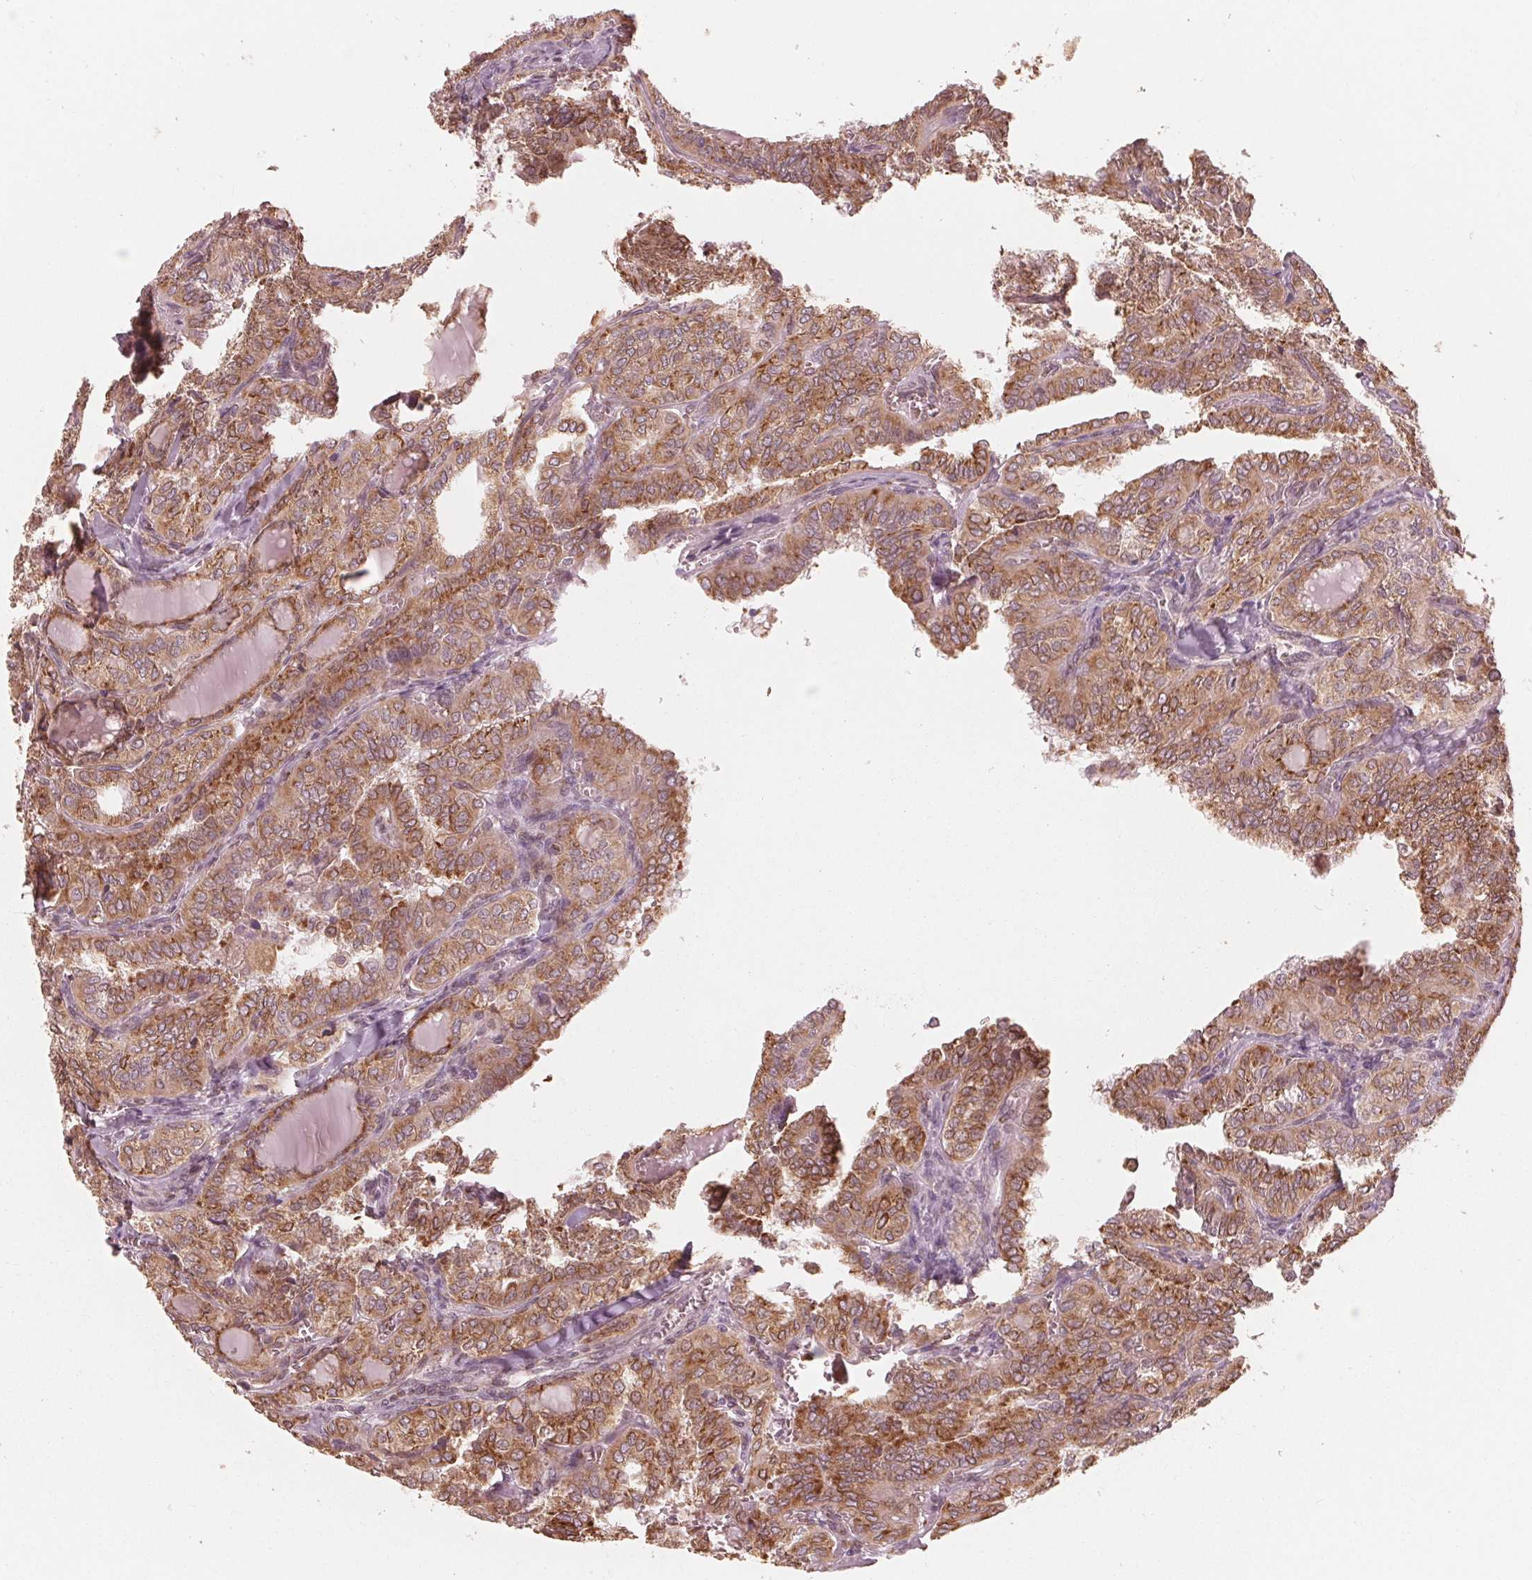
{"staining": {"intensity": "moderate", "quantity": ">75%", "location": "cytoplasmic/membranous"}, "tissue": "thyroid cancer", "cell_type": "Tumor cells", "image_type": "cancer", "snomed": [{"axis": "morphology", "description": "Papillary adenocarcinoma, NOS"}, {"axis": "topography", "description": "Thyroid gland"}], "caption": "This is an image of immunohistochemistry (IHC) staining of thyroid papillary adenocarcinoma, which shows moderate positivity in the cytoplasmic/membranous of tumor cells.", "gene": "IKBIP", "patient": {"sex": "female", "age": 41}}